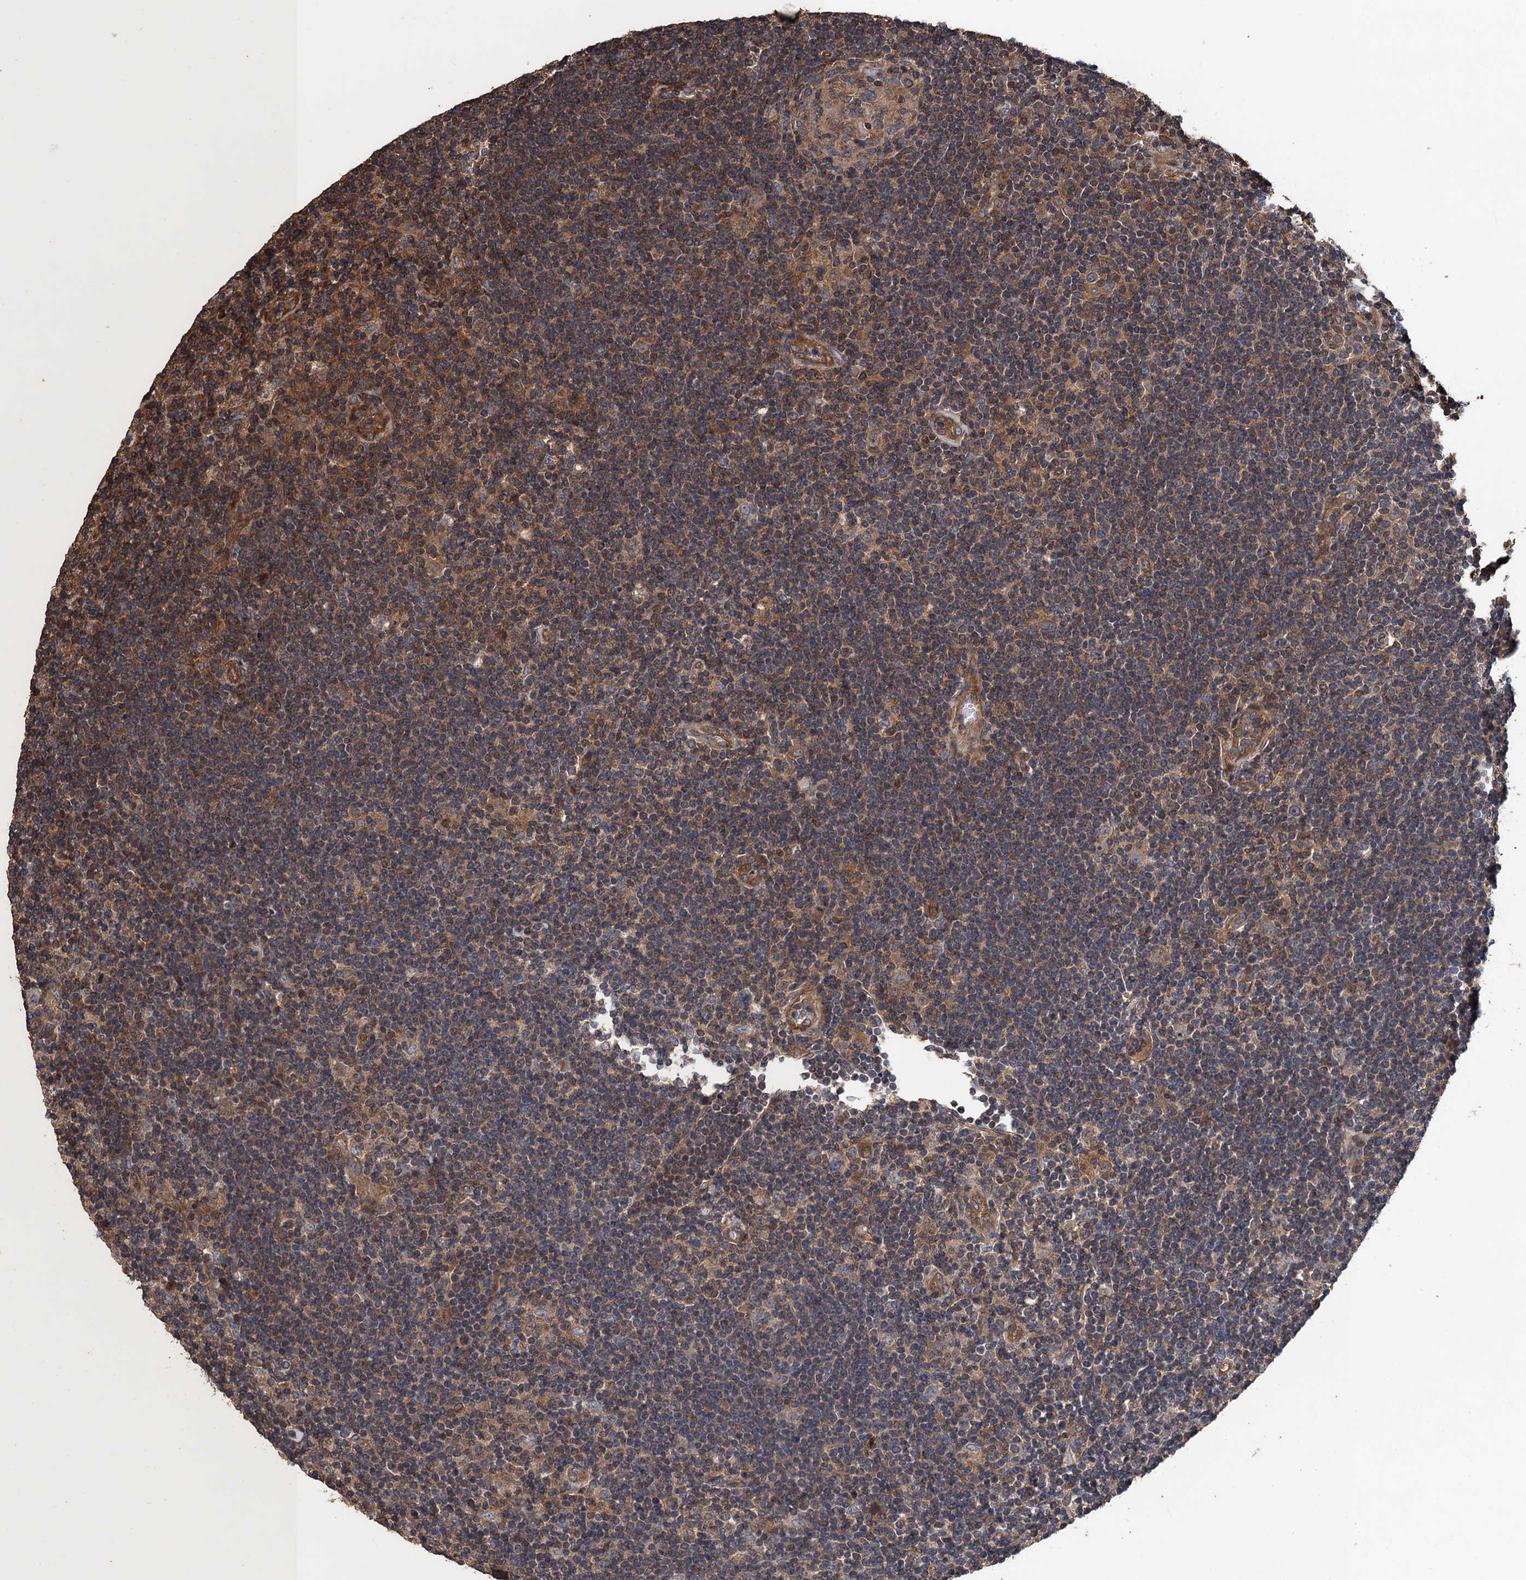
{"staining": {"intensity": "weak", "quantity": "<25%", "location": "cytoplasmic/membranous"}, "tissue": "lymphoma", "cell_type": "Tumor cells", "image_type": "cancer", "snomed": [{"axis": "morphology", "description": "Hodgkin's disease, NOS"}, {"axis": "topography", "description": "Lymph node"}], "caption": "IHC image of neoplastic tissue: lymphoma stained with DAB exhibits no significant protein staining in tumor cells.", "gene": "PPP4R1", "patient": {"sex": "female", "age": 57}}